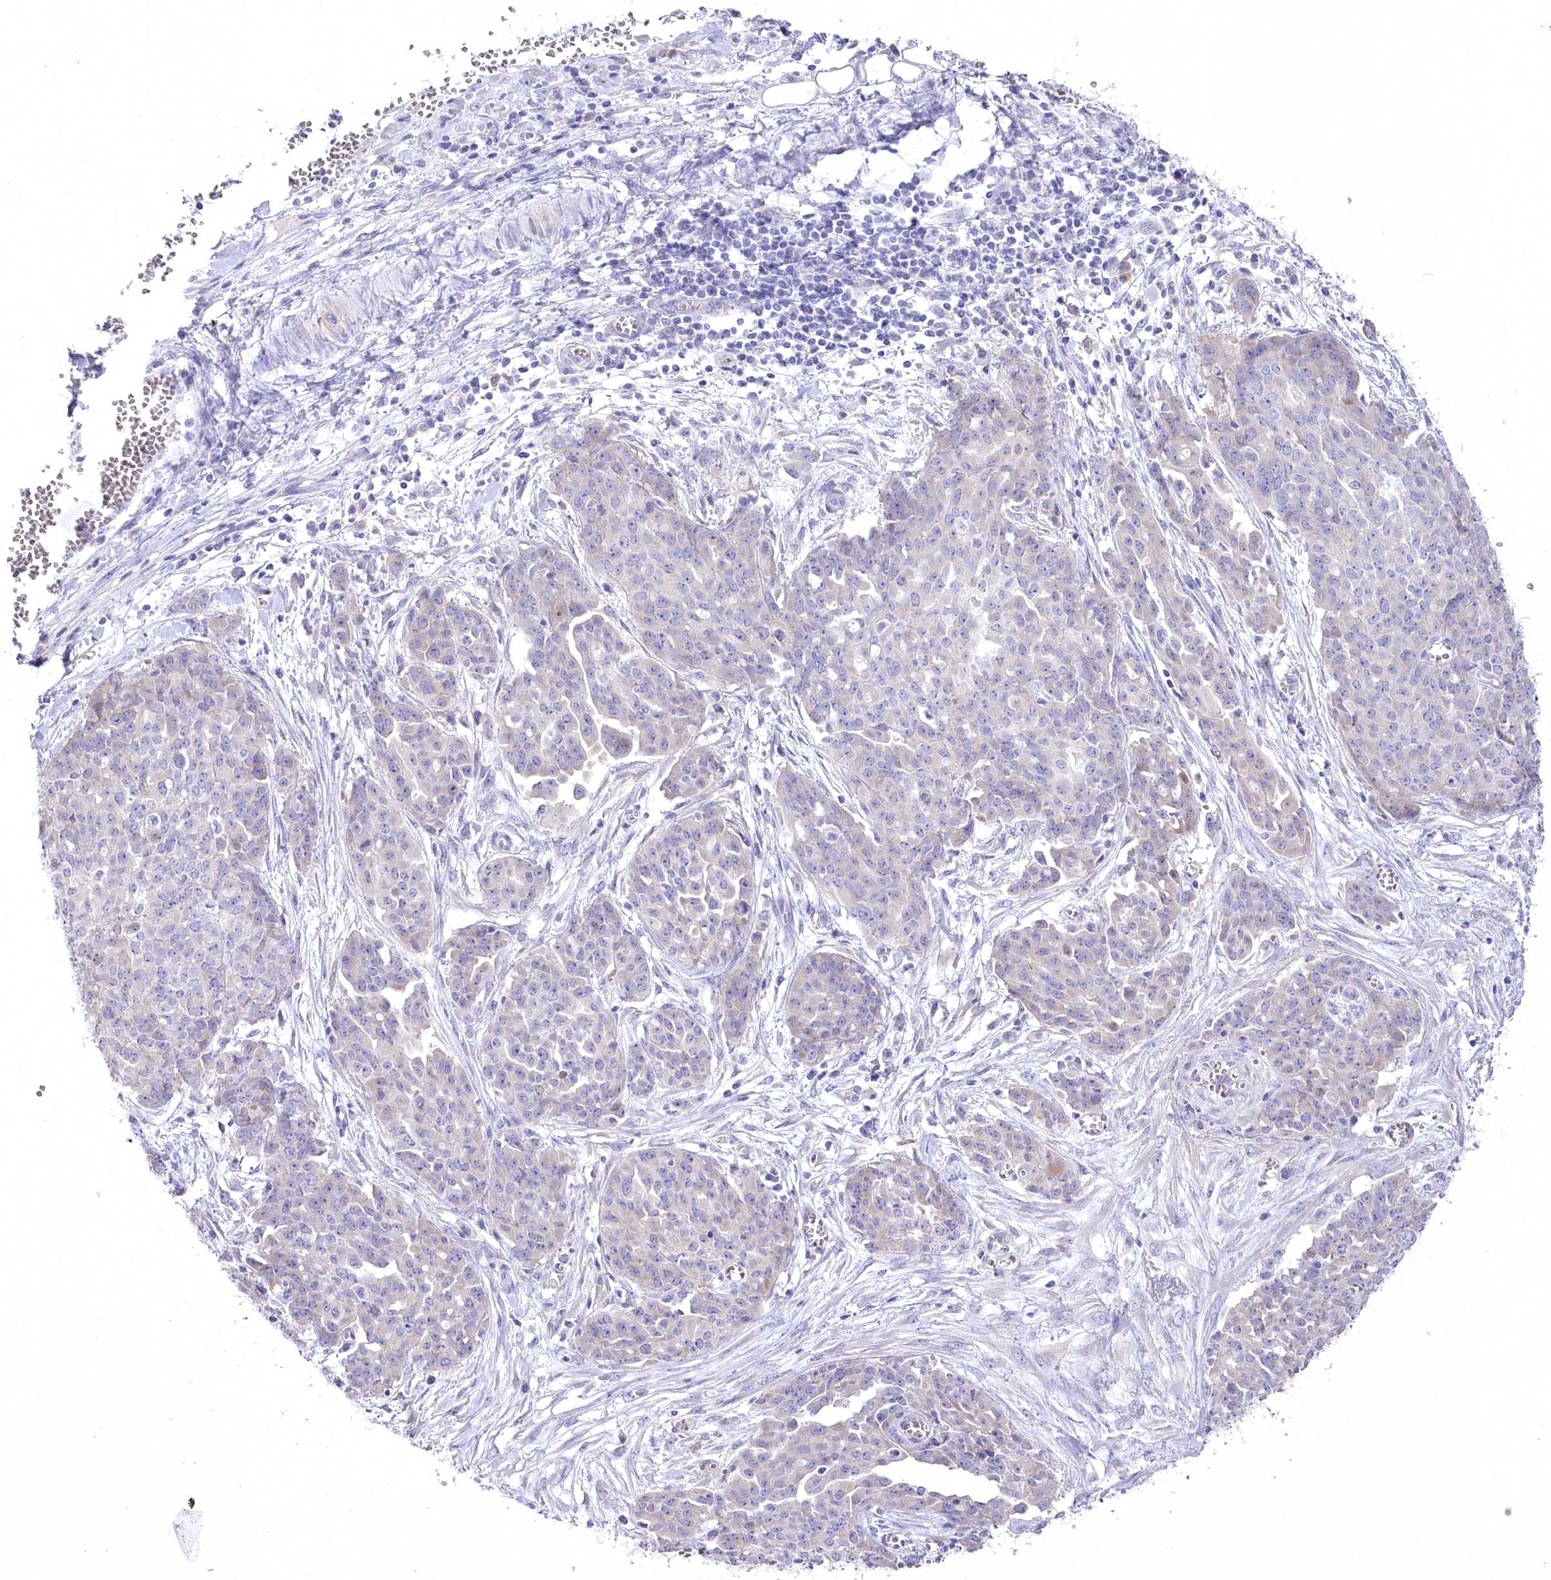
{"staining": {"intensity": "negative", "quantity": "none", "location": "none"}, "tissue": "ovarian cancer", "cell_type": "Tumor cells", "image_type": "cancer", "snomed": [{"axis": "morphology", "description": "Cystadenocarcinoma, serous, NOS"}, {"axis": "topography", "description": "Soft tissue"}, {"axis": "topography", "description": "Ovary"}], "caption": "DAB immunohistochemical staining of human ovarian cancer (serous cystadenocarcinoma) reveals no significant expression in tumor cells.", "gene": "MYOZ1", "patient": {"sex": "female", "age": 57}}